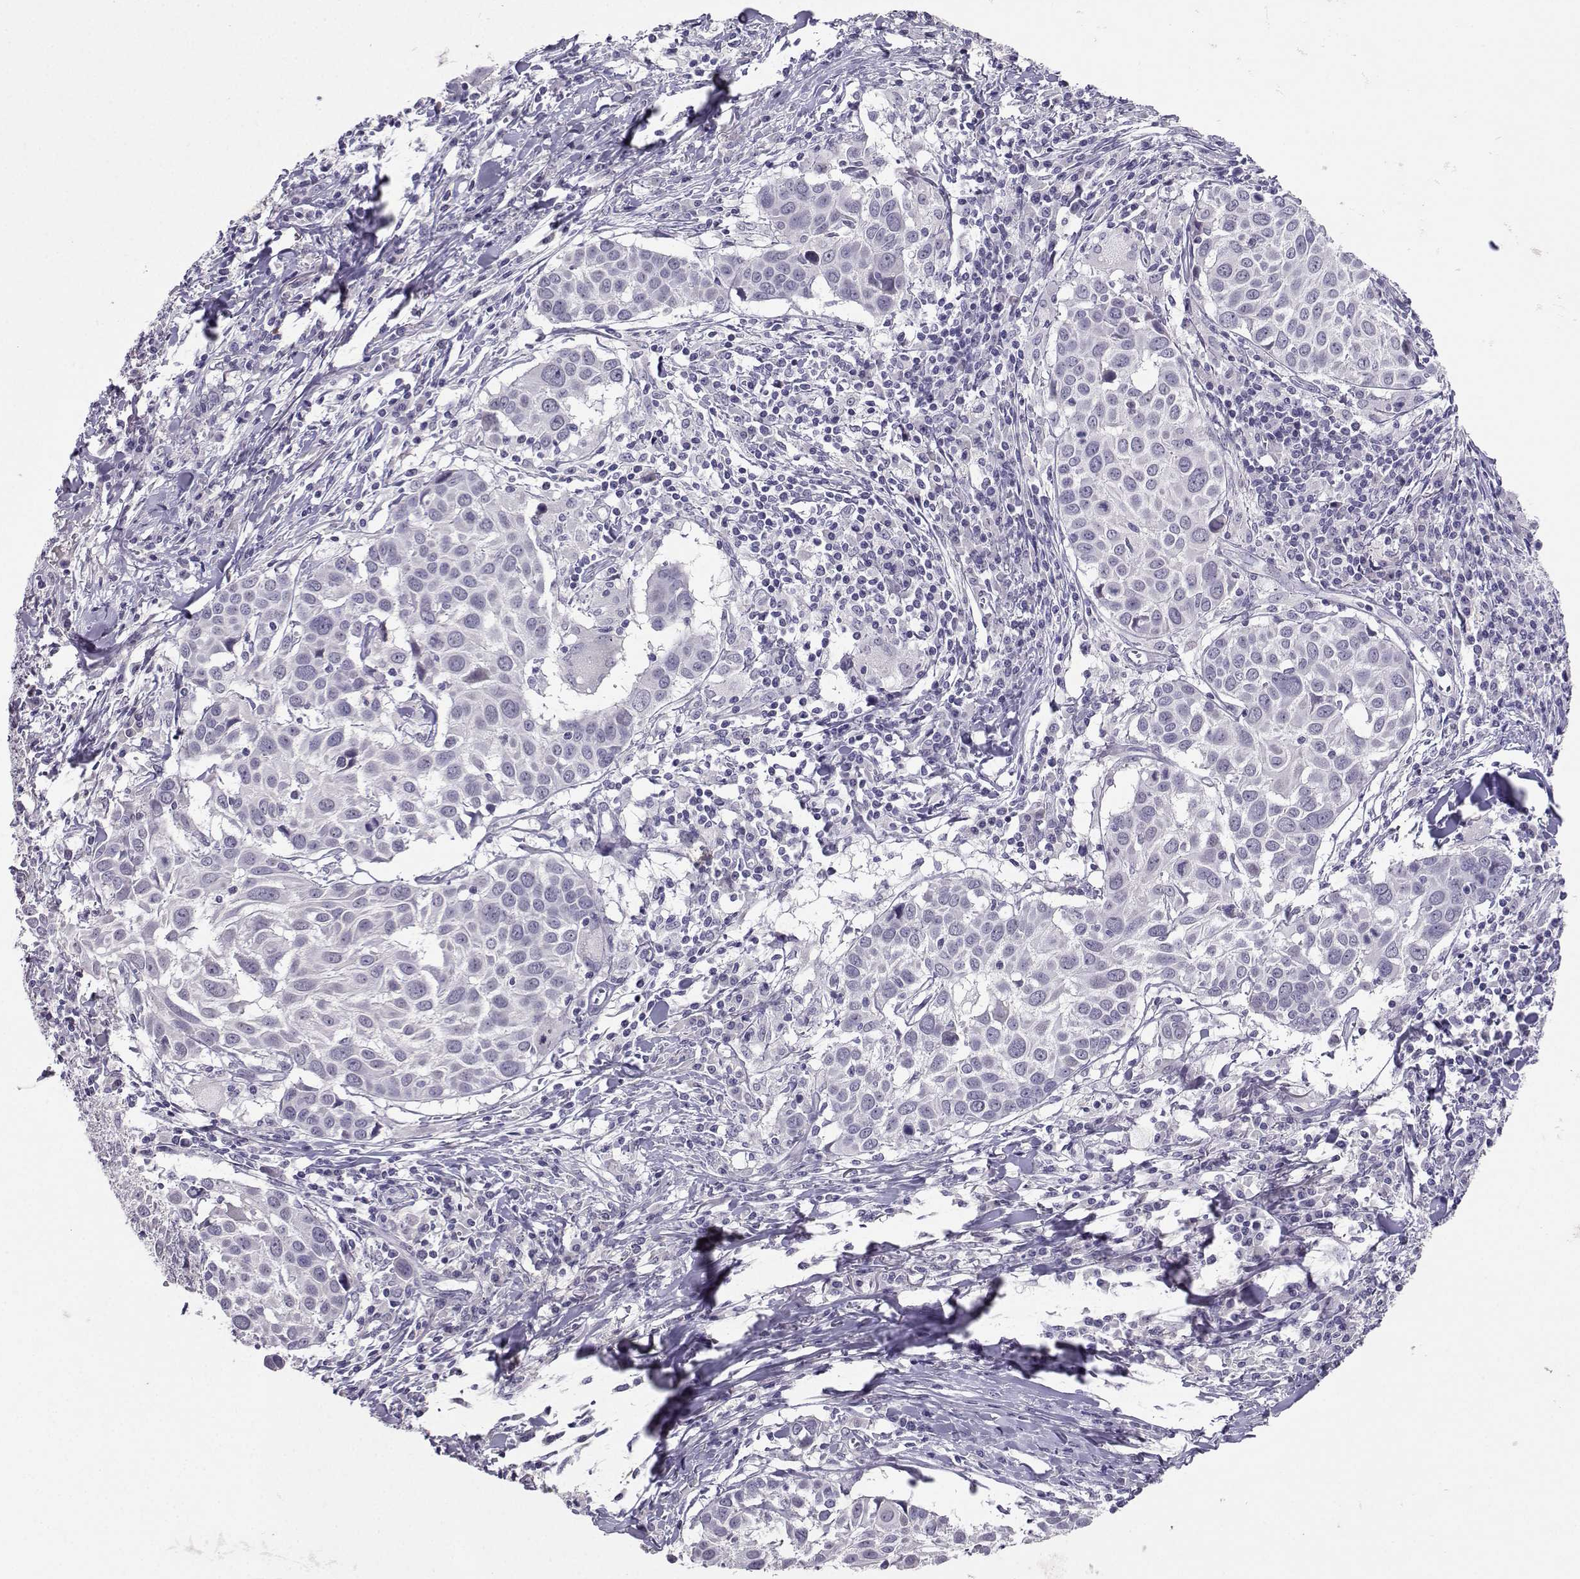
{"staining": {"intensity": "negative", "quantity": "none", "location": "none"}, "tissue": "lung cancer", "cell_type": "Tumor cells", "image_type": "cancer", "snomed": [{"axis": "morphology", "description": "Squamous cell carcinoma, NOS"}, {"axis": "topography", "description": "Lung"}], "caption": "High power microscopy photomicrograph of an IHC histopathology image of lung squamous cell carcinoma, revealing no significant expression in tumor cells.", "gene": "CARTPT", "patient": {"sex": "male", "age": 57}}